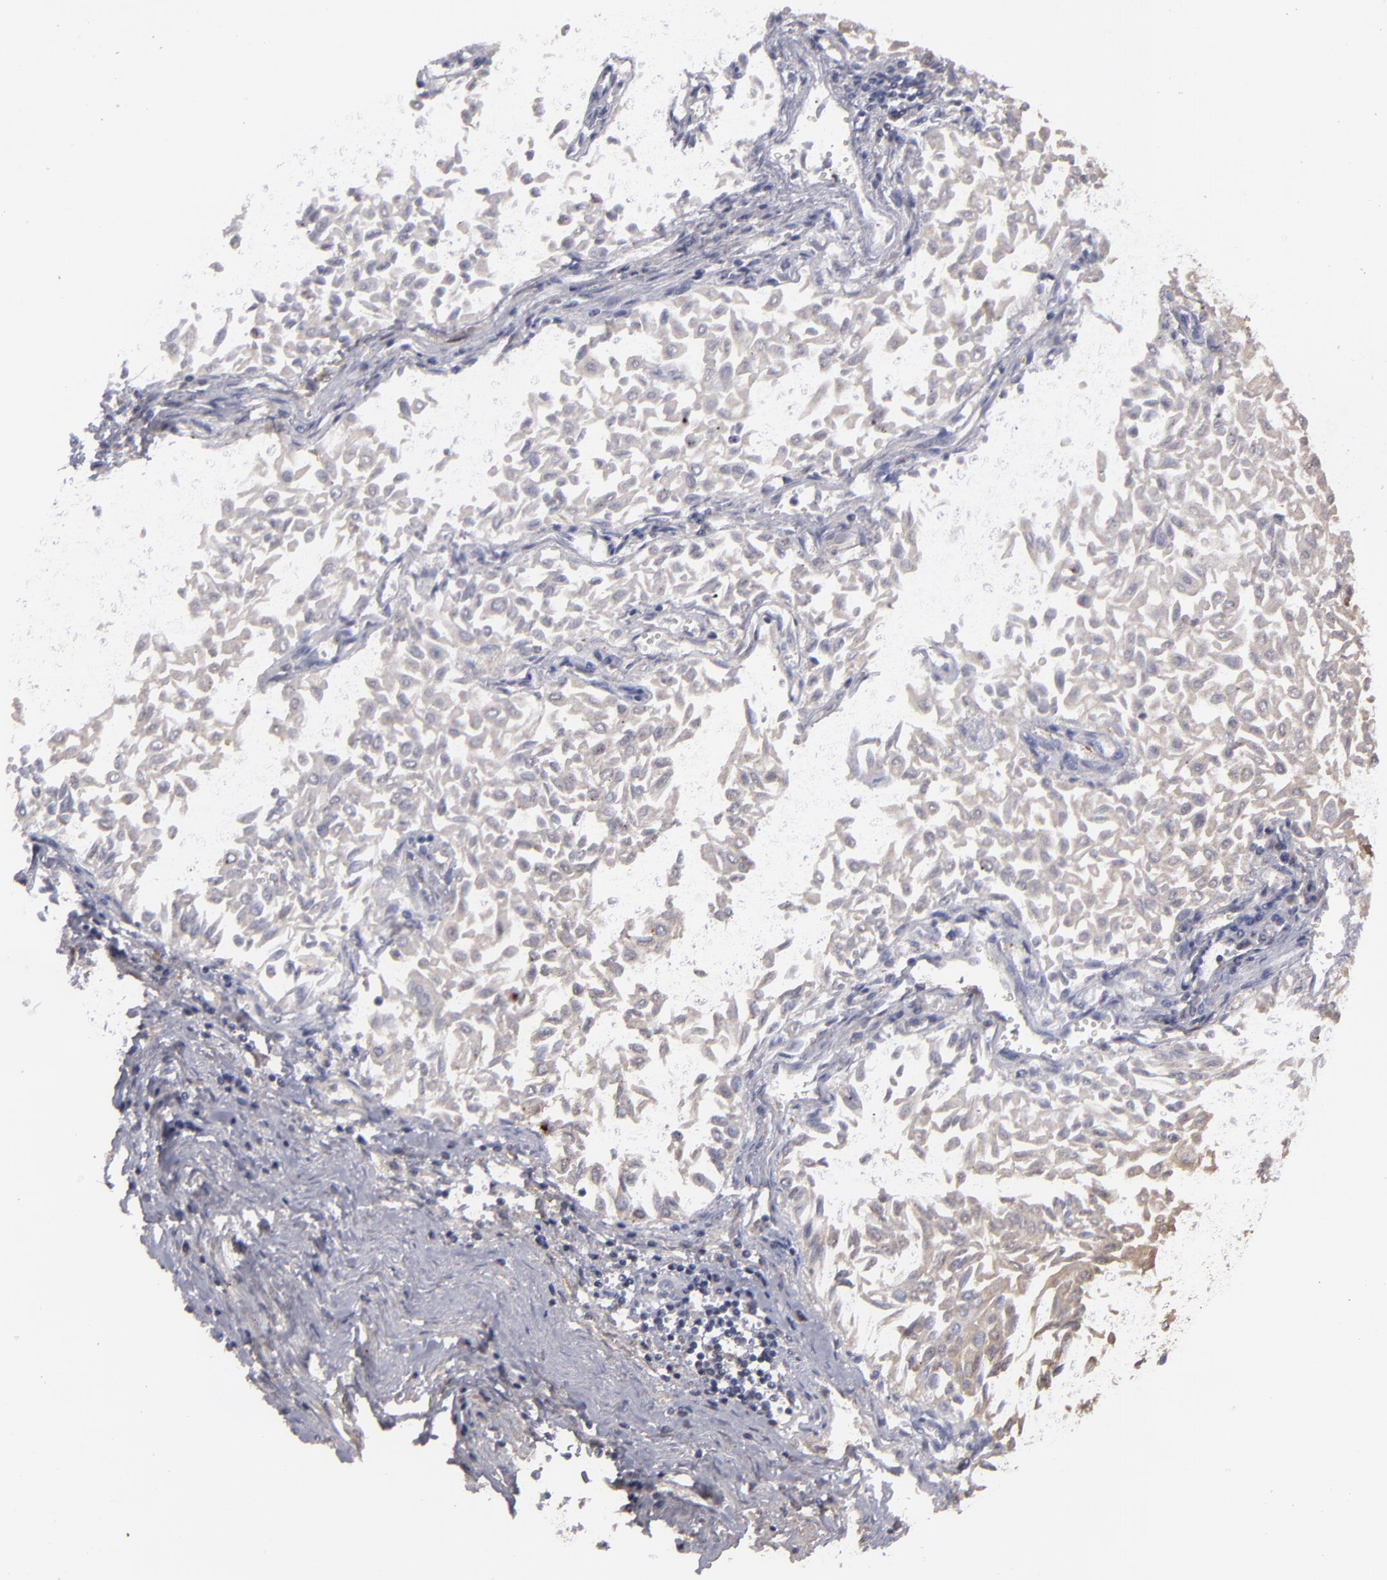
{"staining": {"intensity": "negative", "quantity": "none", "location": "none"}, "tissue": "urothelial cancer", "cell_type": "Tumor cells", "image_type": "cancer", "snomed": [{"axis": "morphology", "description": "Urothelial carcinoma, Low grade"}, {"axis": "topography", "description": "Urinary bladder"}], "caption": "This is a photomicrograph of immunohistochemistry staining of low-grade urothelial carcinoma, which shows no expression in tumor cells. Brightfield microscopy of immunohistochemistry stained with DAB (brown) and hematoxylin (blue), captured at high magnification.", "gene": "SEMA3G", "patient": {"sex": "male", "age": 64}}